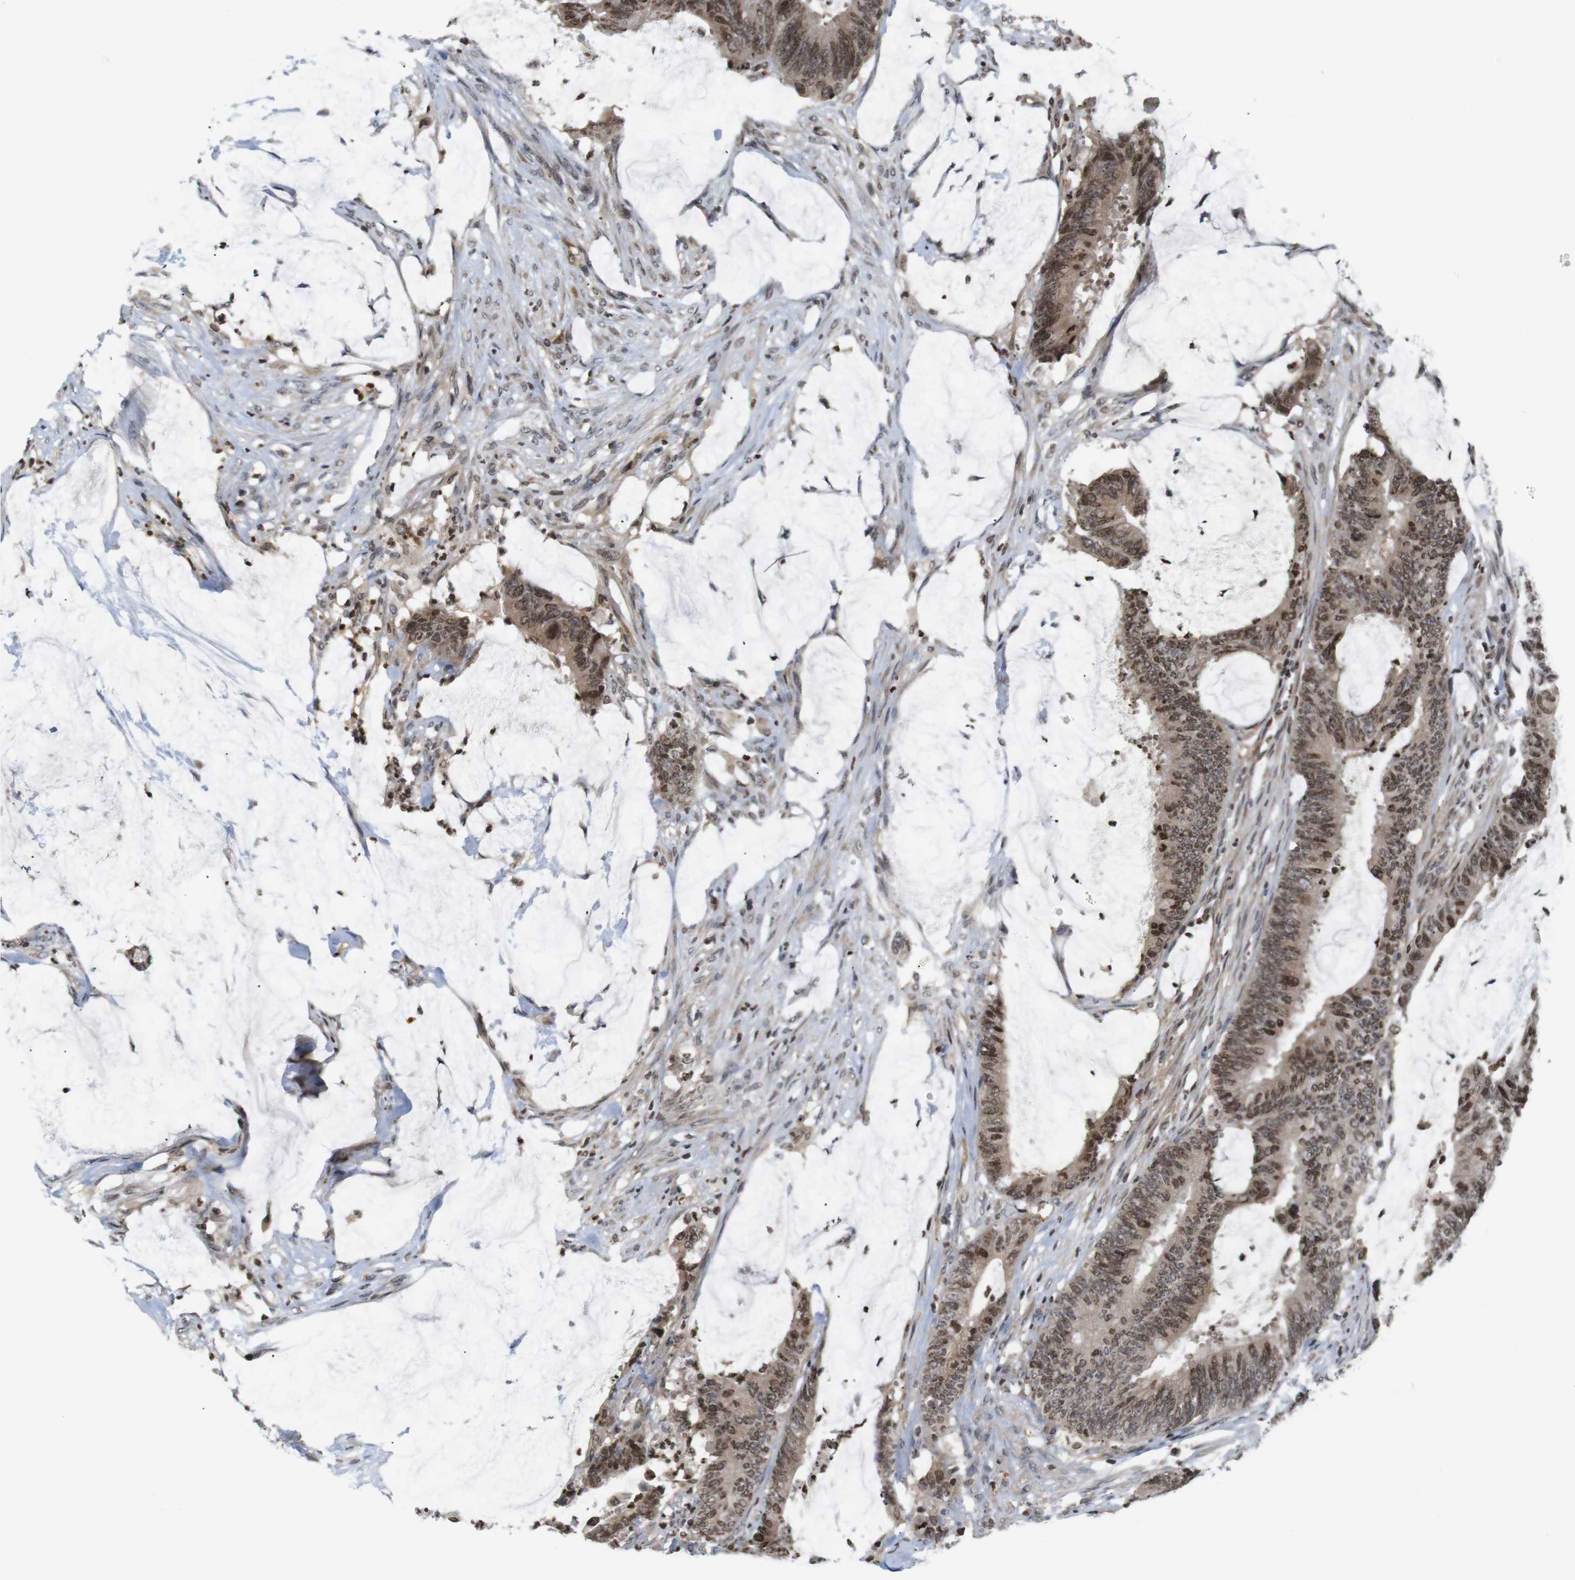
{"staining": {"intensity": "moderate", "quantity": ">75%", "location": "cytoplasmic/membranous,nuclear"}, "tissue": "colorectal cancer", "cell_type": "Tumor cells", "image_type": "cancer", "snomed": [{"axis": "morphology", "description": "Adenocarcinoma, NOS"}, {"axis": "topography", "description": "Rectum"}], "caption": "Moderate cytoplasmic/membranous and nuclear staining for a protein is appreciated in about >75% of tumor cells of colorectal adenocarcinoma using immunohistochemistry (IHC).", "gene": "MBD1", "patient": {"sex": "female", "age": 66}}